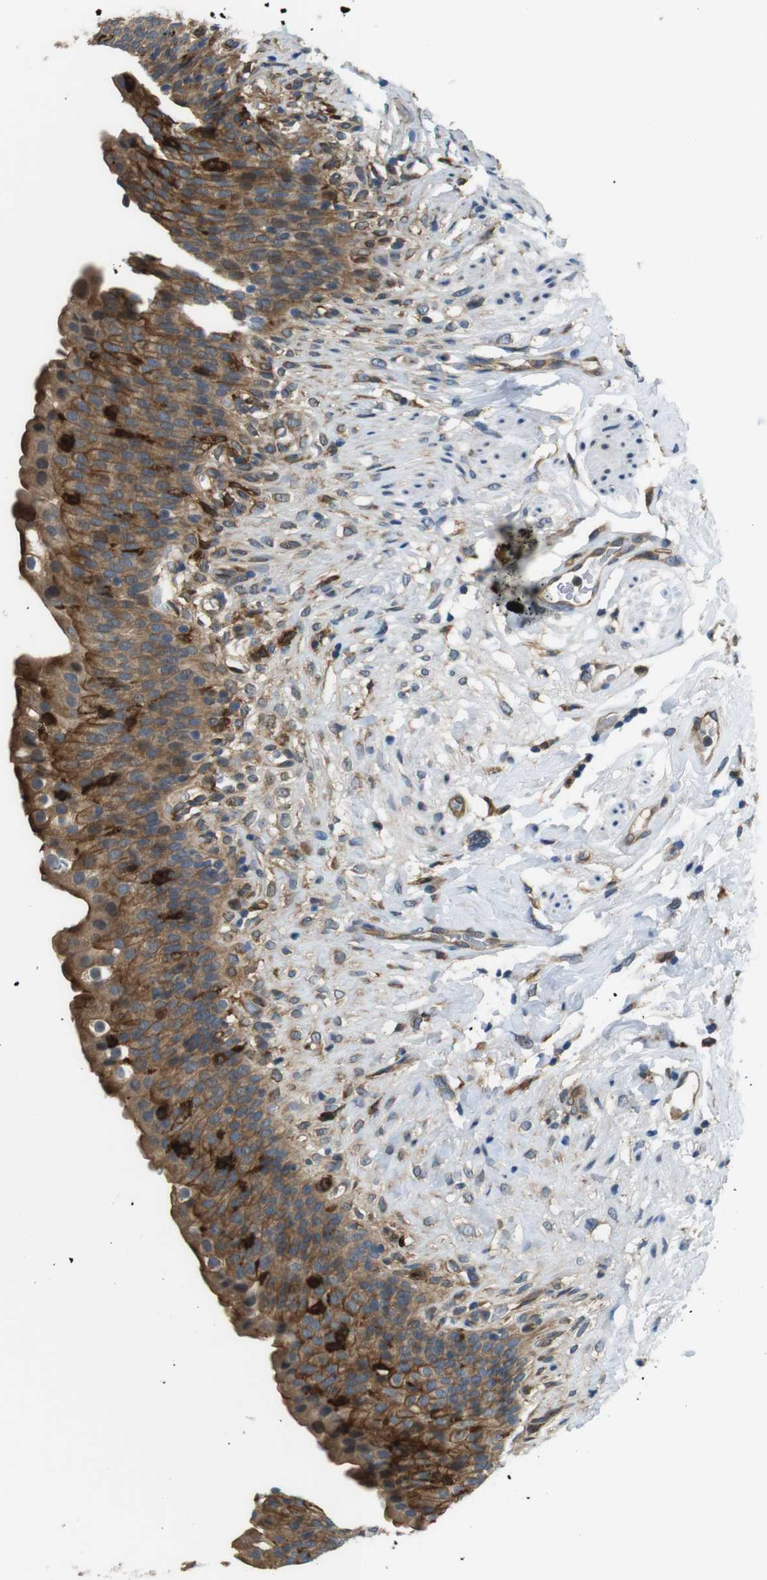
{"staining": {"intensity": "moderate", "quantity": ">75%", "location": "cytoplasmic/membranous"}, "tissue": "urinary bladder", "cell_type": "Urothelial cells", "image_type": "normal", "snomed": [{"axis": "morphology", "description": "Normal tissue, NOS"}, {"axis": "topography", "description": "Urinary bladder"}], "caption": "Urothelial cells display medium levels of moderate cytoplasmic/membranous positivity in about >75% of cells in unremarkable urinary bladder. (Stains: DAB in brown, nuclei in blue, Microscopy: brightfield microscopy at high magnification).", "gene": "PALD1", "patient": {"sex": "female", "age": 79}}